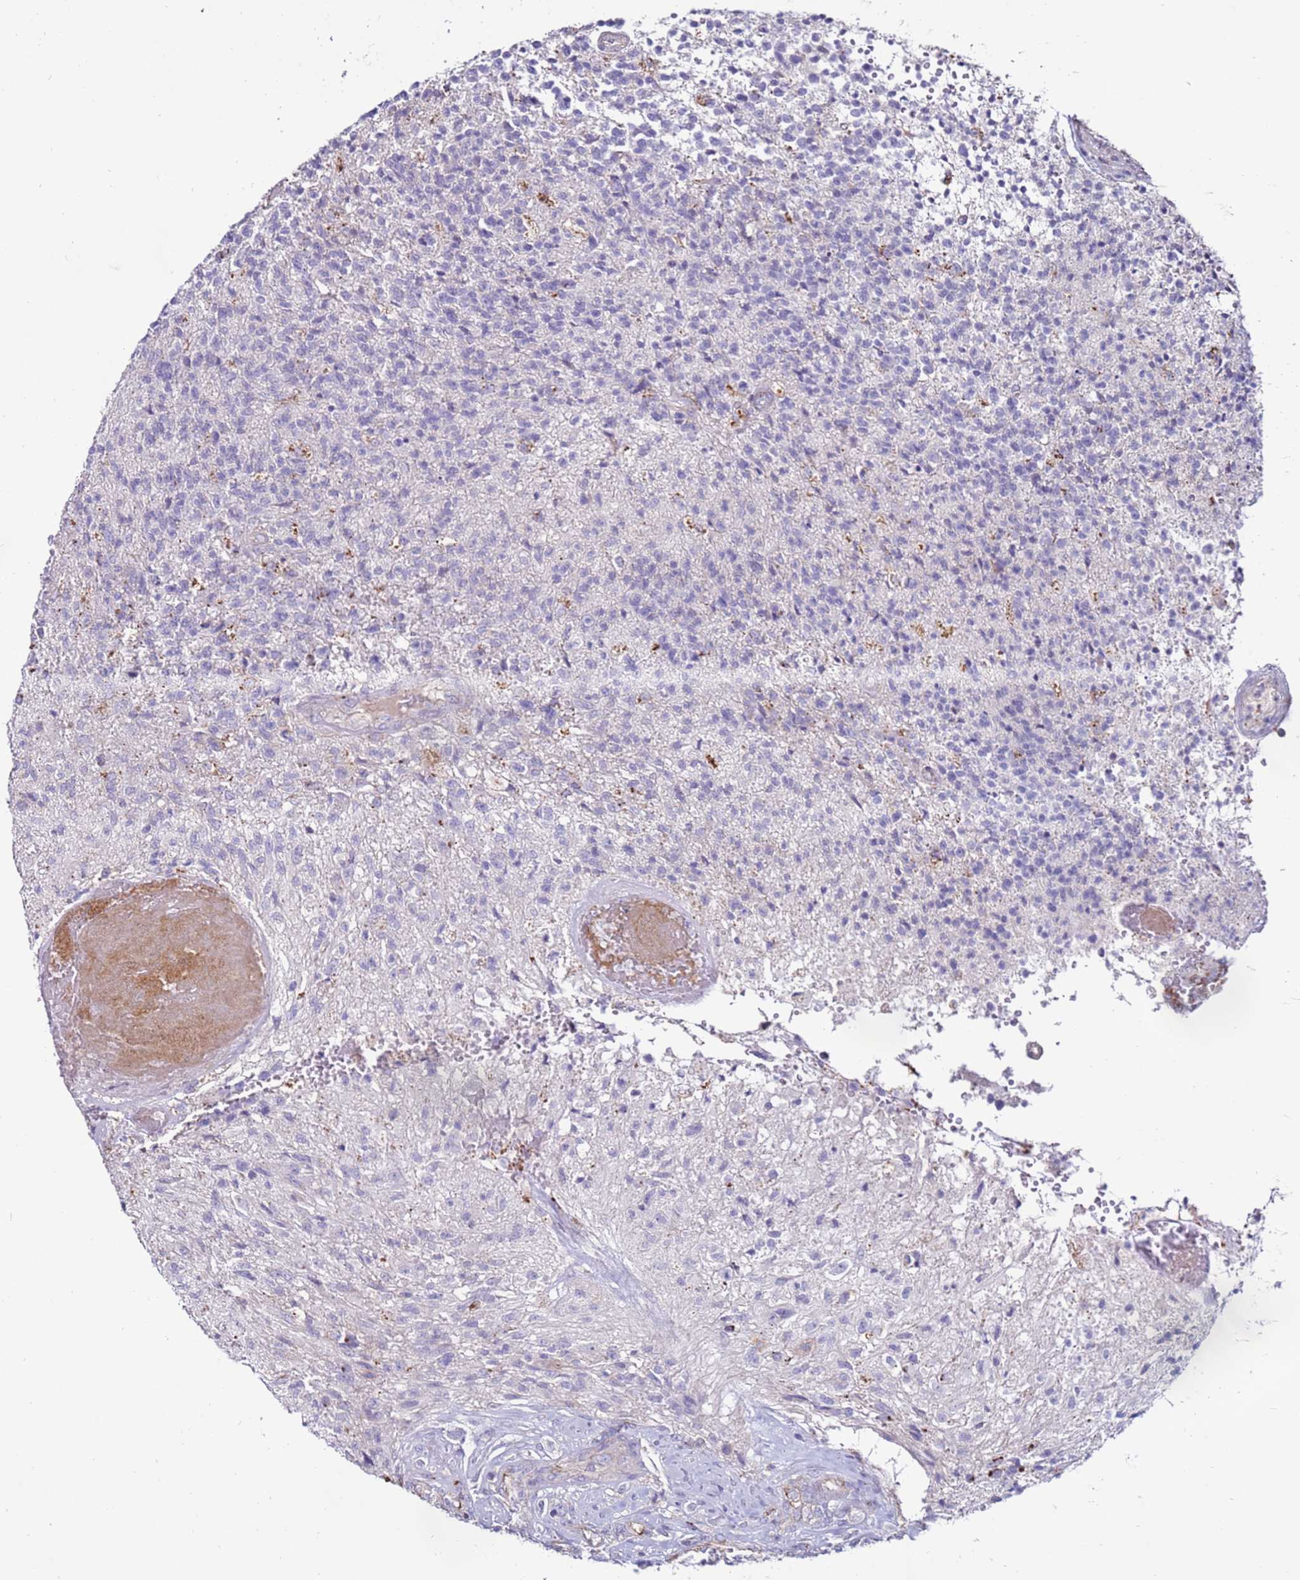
{"staining": {"intensity": "negative", "quantity": "none", "location": "none"}, "tissue": "glioma", "cell_type": "Tumor cells", "image_type": "cancer", "snomed": [{"axis": "morphology", "description": "Glioma, malignant, High grade"}, {"axis": "topography", "description": "Brain"}], "caption": "IHC of glioma displays no expression in tumor cells.", "gene": "CLEC4M", "patient": {"sex": "male", "age": 56}}